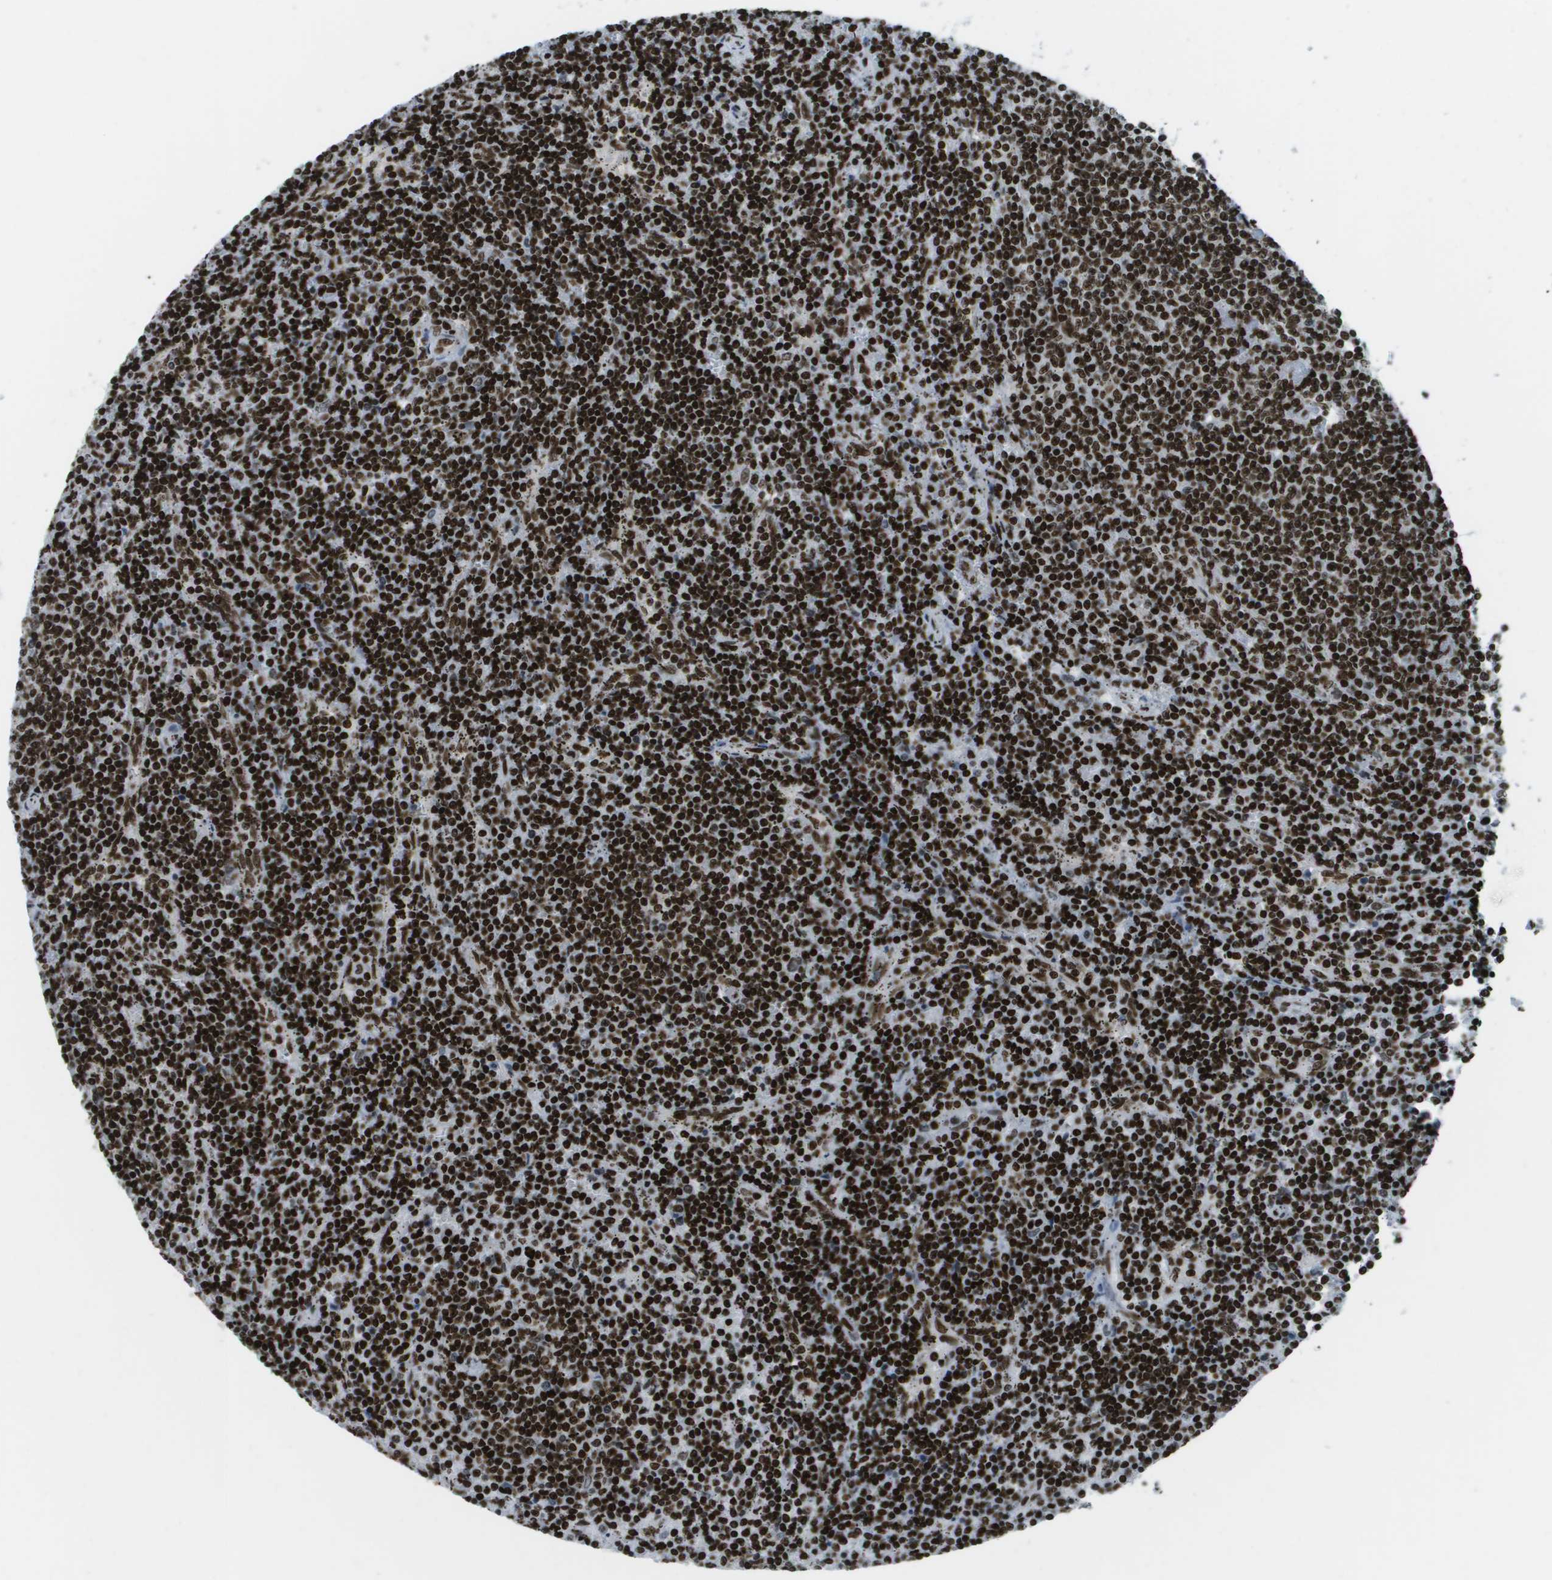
{"staining": {"intensity": "strong", "quantity": ">75%", "location": "nuclear"}, "tissue": "lymphoma", "cell_type": "Tumor cells", "image_type": "cancer", "snomed": [{"axis": "morphology", "description": "Malignant lymphoma, non-Hodgkin's type, Low grade"}, {"axis": "topography", "description": "Spleen"}], "caption": "Malignant lymphoma, non-Hodgkin's type (low-grade) stained with a brown dye displays strong nuclear positive staining in approximately >75% of tumor cells.", "gene": "GLYR1", "patient": {"sex": "female", "age": 50}}